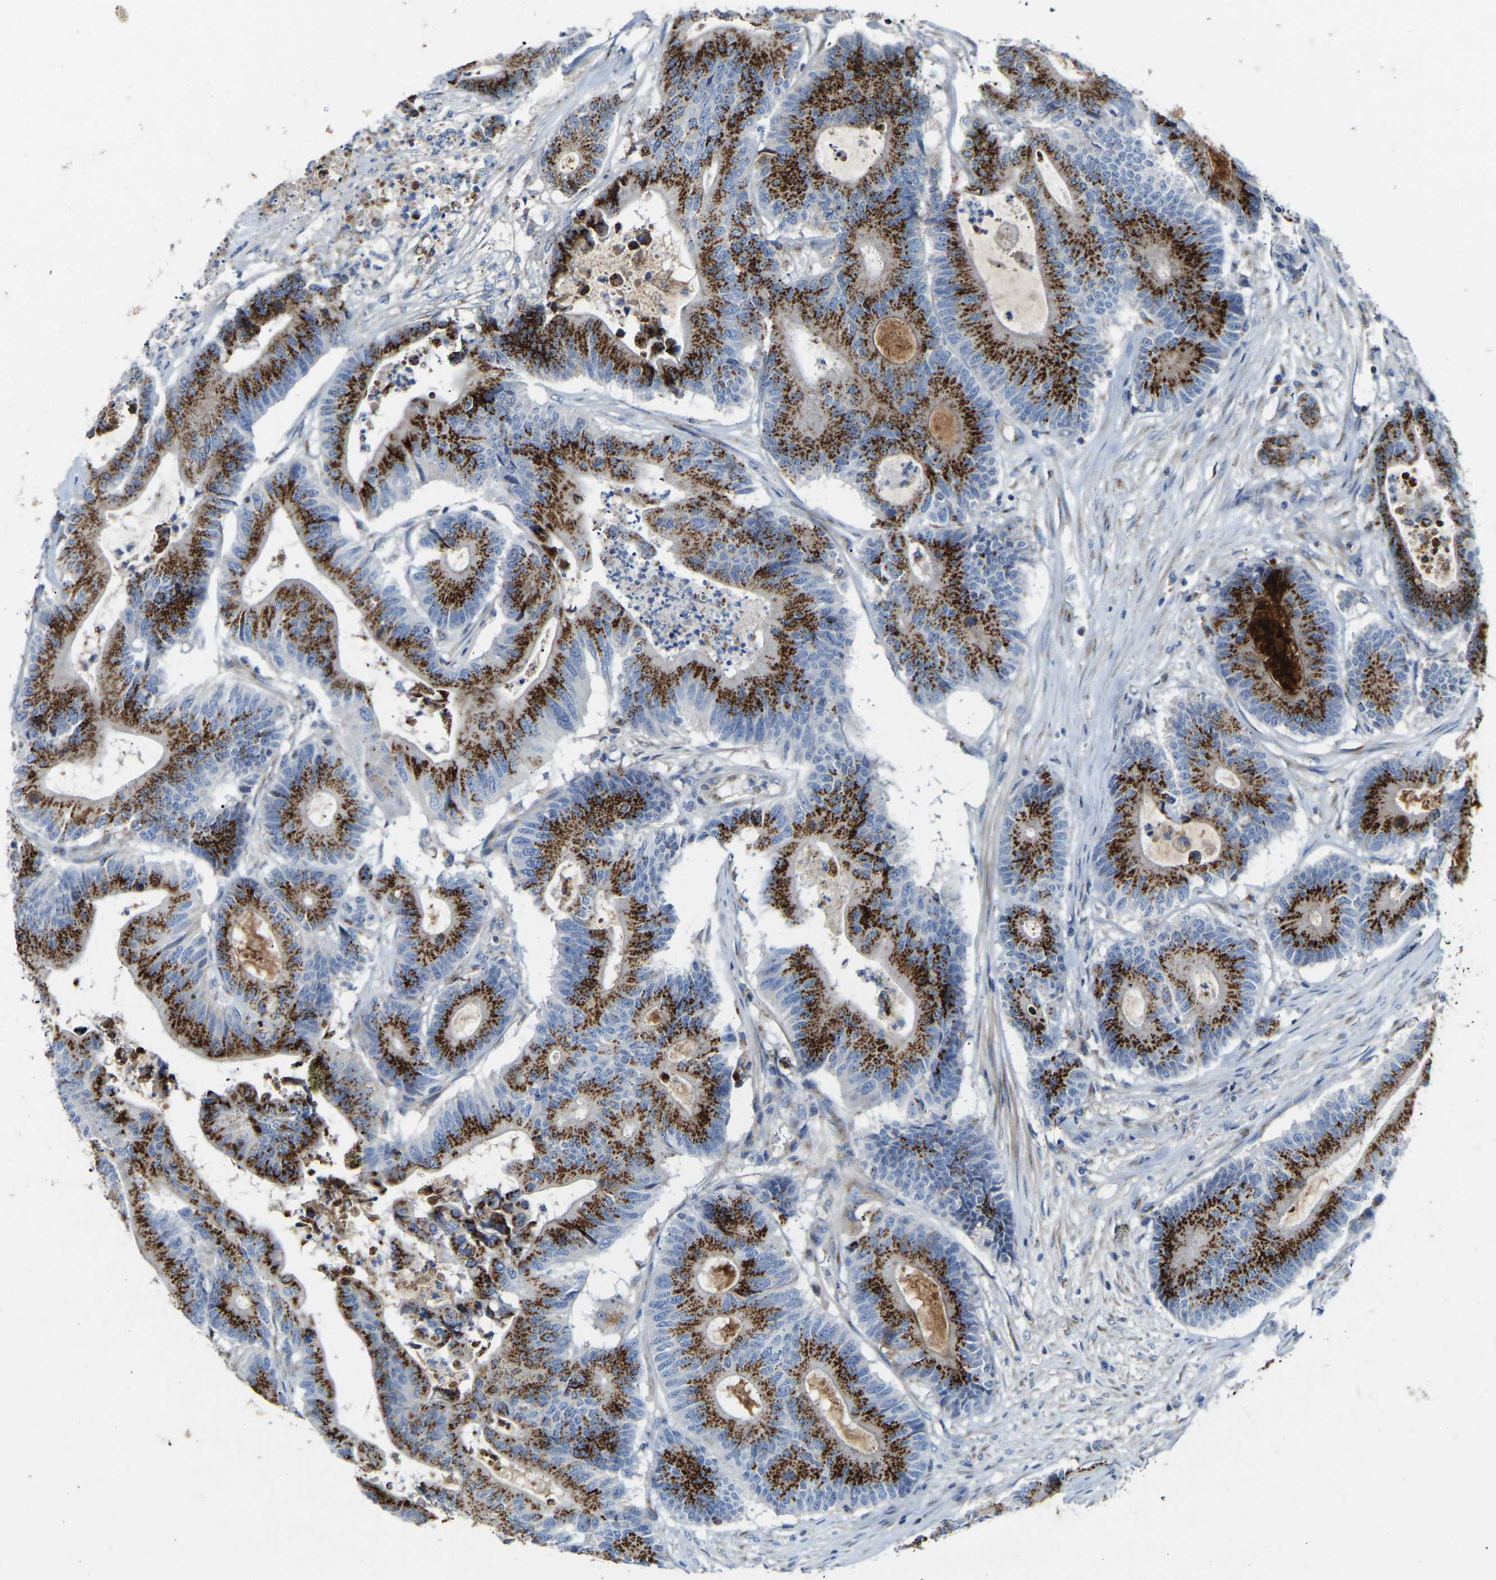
{"staining": {"intensity": "strong", "quantity": ">75%", "location": "cytoplasmic/membranous"}, "tissue": "colorectal cancer", "cell_type": "Tumor cells", "image_type": "cancer", "snomed": [{"axis": "morphology", "description": "Adenocarcinoma, NOS"}, {"axis": "topography", "description": "Colon"}], "caption": "Brown immunohistochemical staining in colorectal adenocarcinoma demonstrates strong cytoplasmic/membranous expression in approximately >75% of tumor cells. Nuclei are stained in blue.", "gene": "CANT1", "patient": {"sex": "female", "age": 84}}